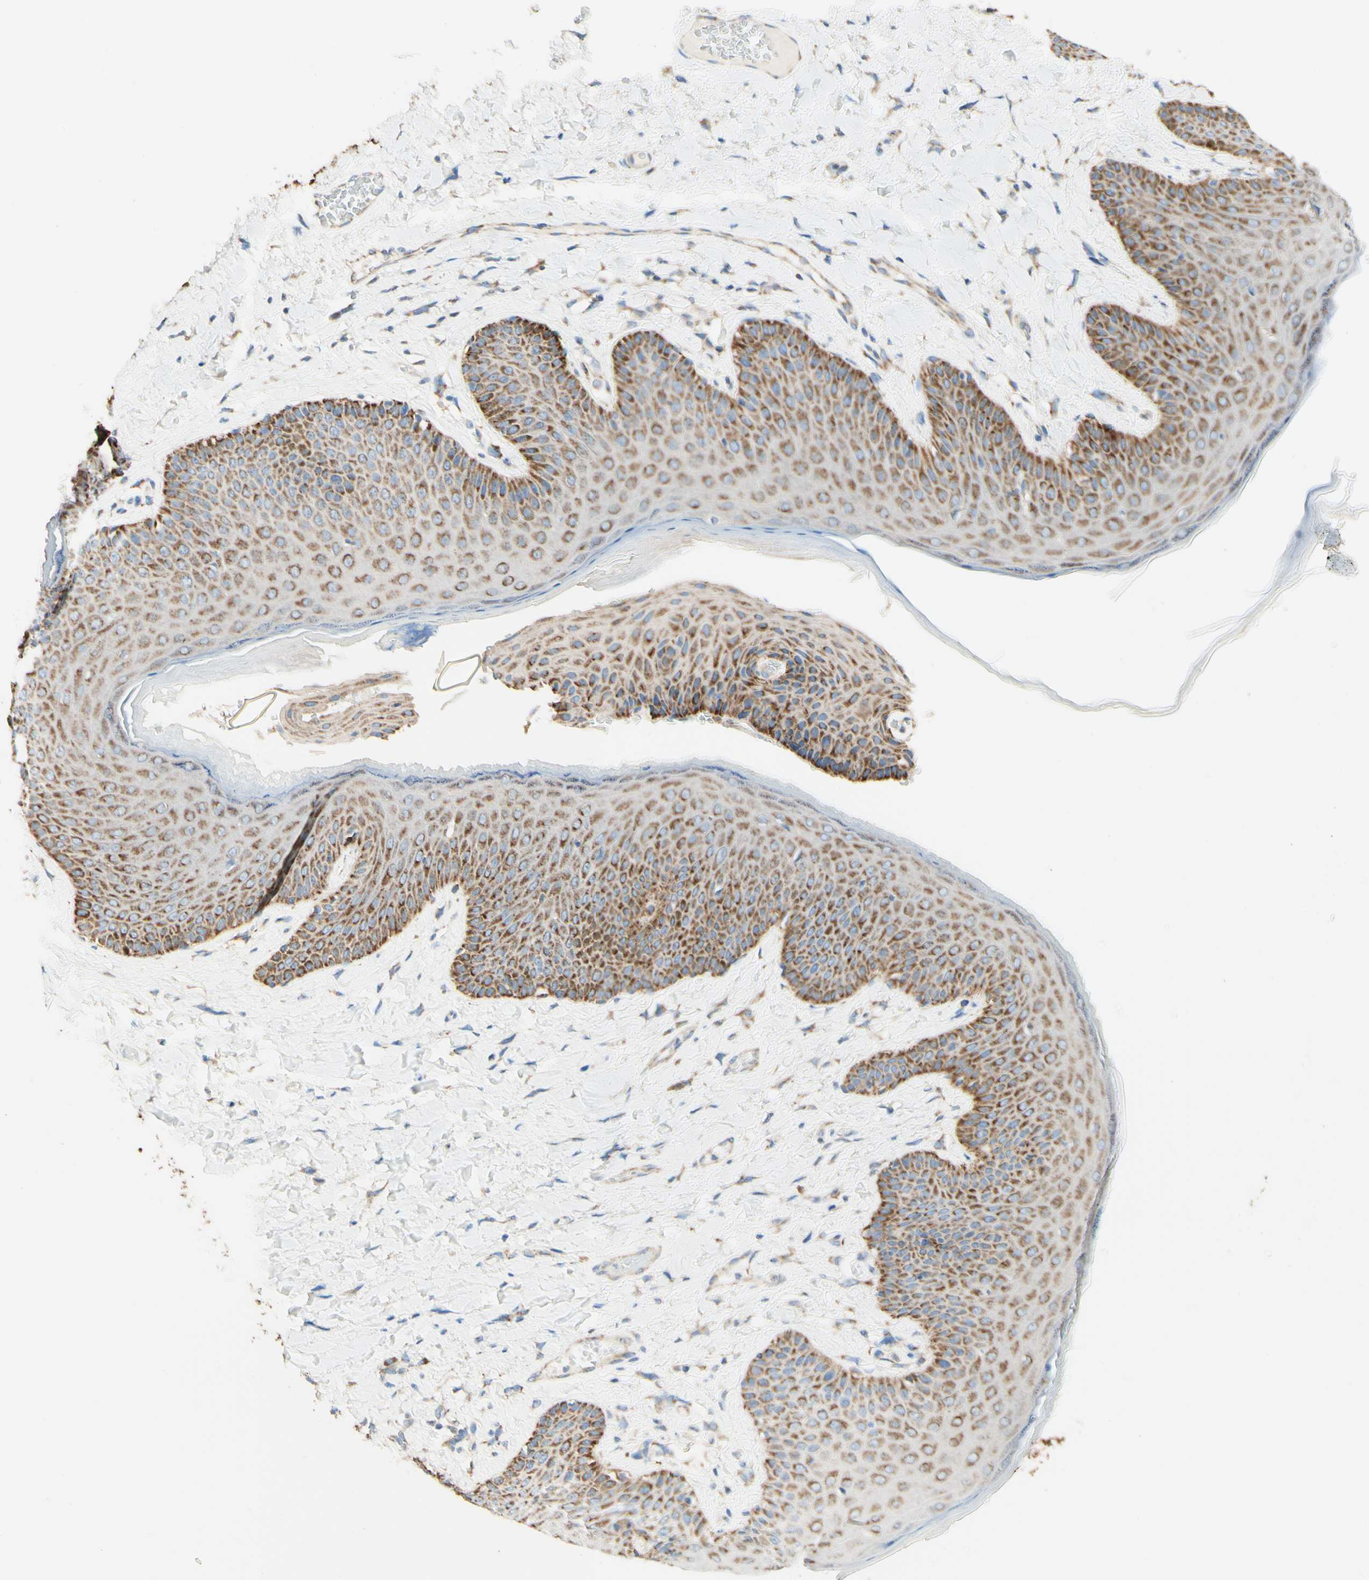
{"staining": {"intensity": "moderate", "quantity": ">75%", "location": "cytoplasmic/membranous"}, "tissue": "skin", "cell_type": "Epidermal cells", "image_type": "normal", "snomed": [{"axis": "morphology", "description": "Normal tissue, NOS"}, {"axis": "topography", "description": "Anal"}], "caption": "Normal skin displays moderate cytoplasmic/membranous expression in about >75% of epidermal cells, visualized by immunohistochemistry. (DAB = brown stain, brightfield microscopy at high magnification).", "gene": "ARMC10", "patient": {"sex": "male", "age": 69}}